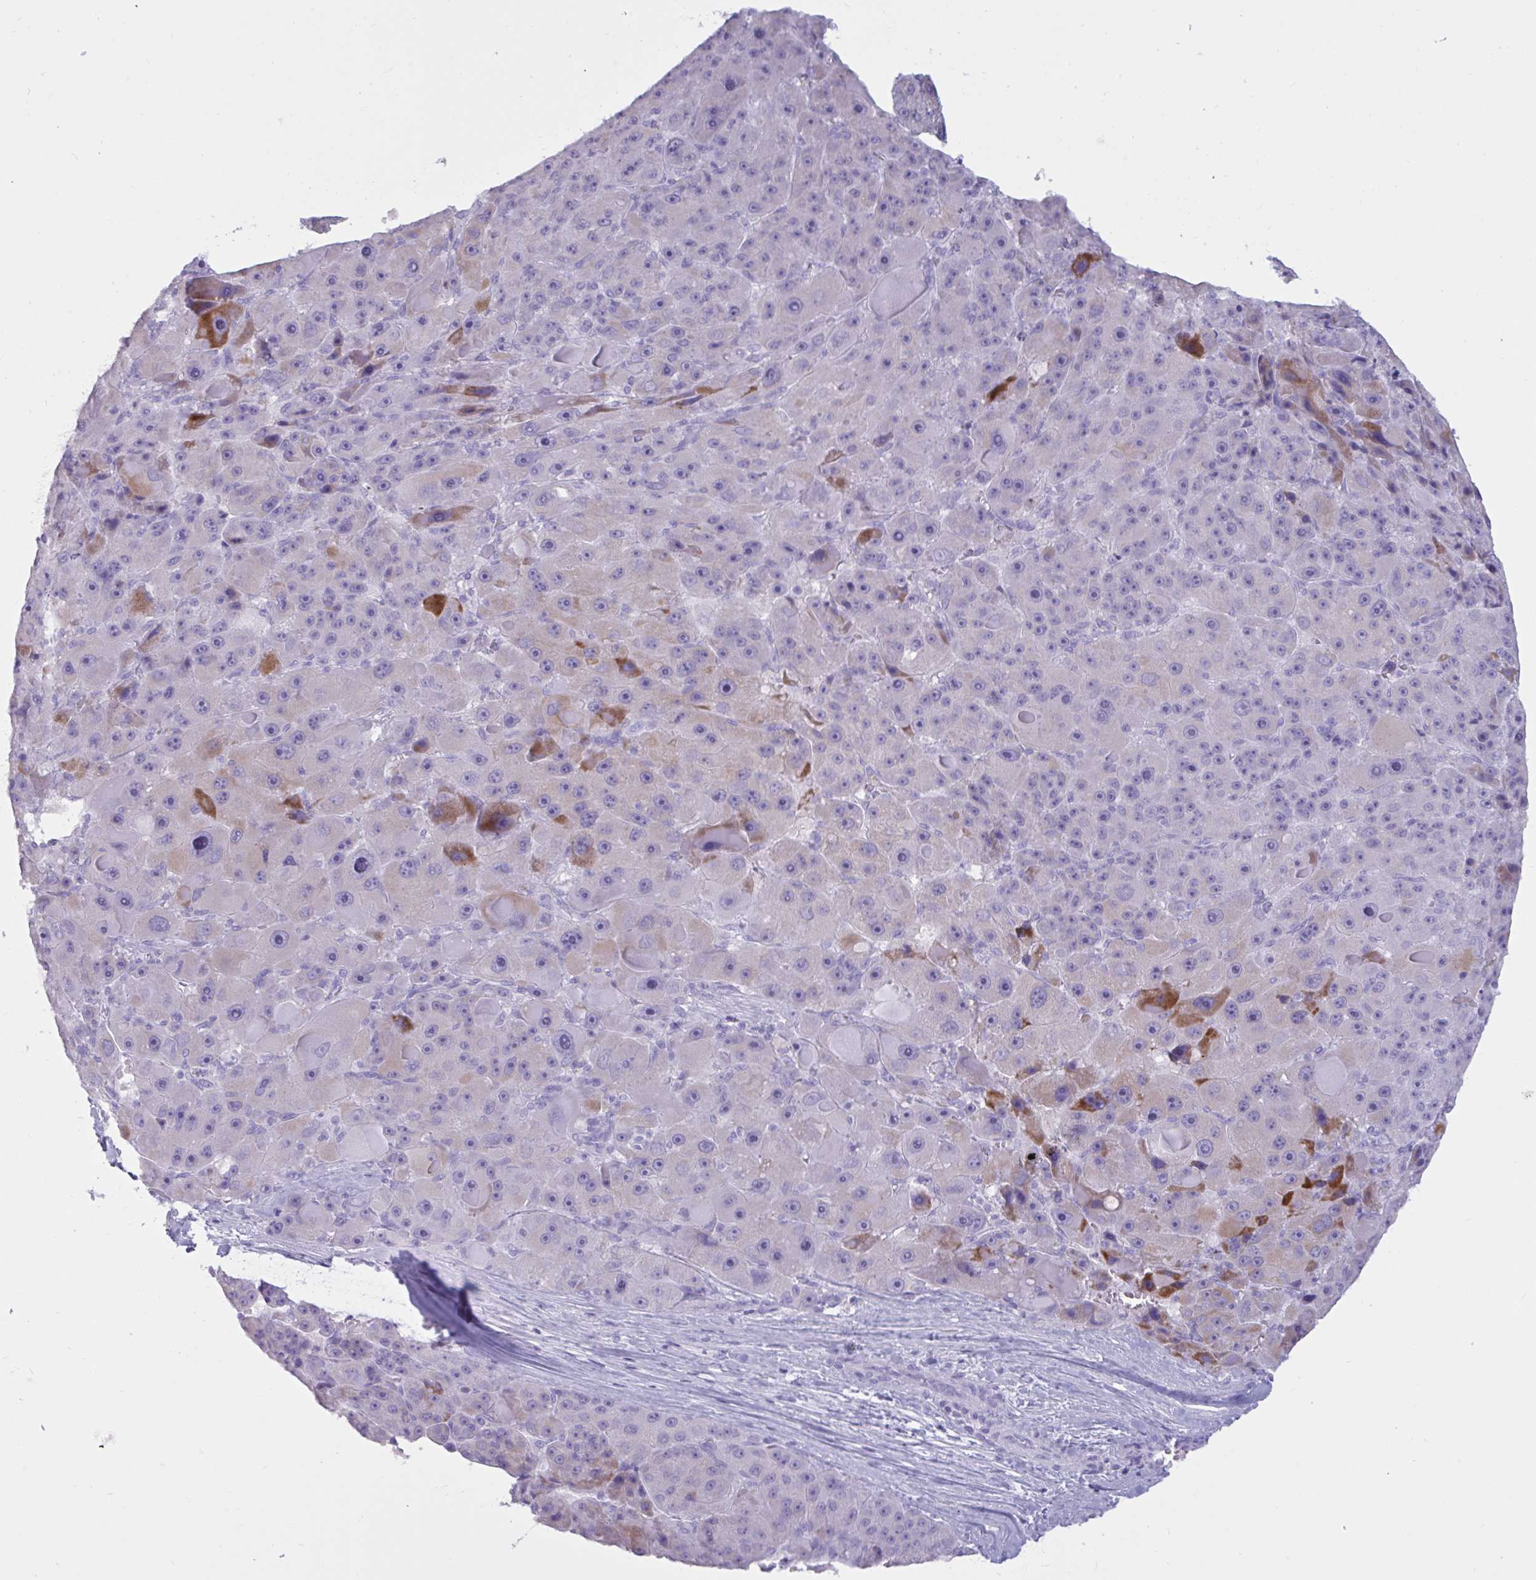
{"staining": {"intensity": "strong", "quantity": "<25%", "location": "cytoplasmic/membranous"}, "tissue": "liver cancer", "cell_type": "Tumor cells", "image_type": "cancer", "snomed": [{"axis": "morphology", "description": "Carcinoma, Hepatocellular, NOS"}, {"axis": "topography", "description": "Liver"}], "caption": "This image shows immunohistochemistry staining of human liver cancer (hepatocellular carcinoma), with medium strong cytoplasmic/membranous staining in about <25% of tumor cells.", "gene": "BBS10", "patient": {"sex": "male", "age": 76}}